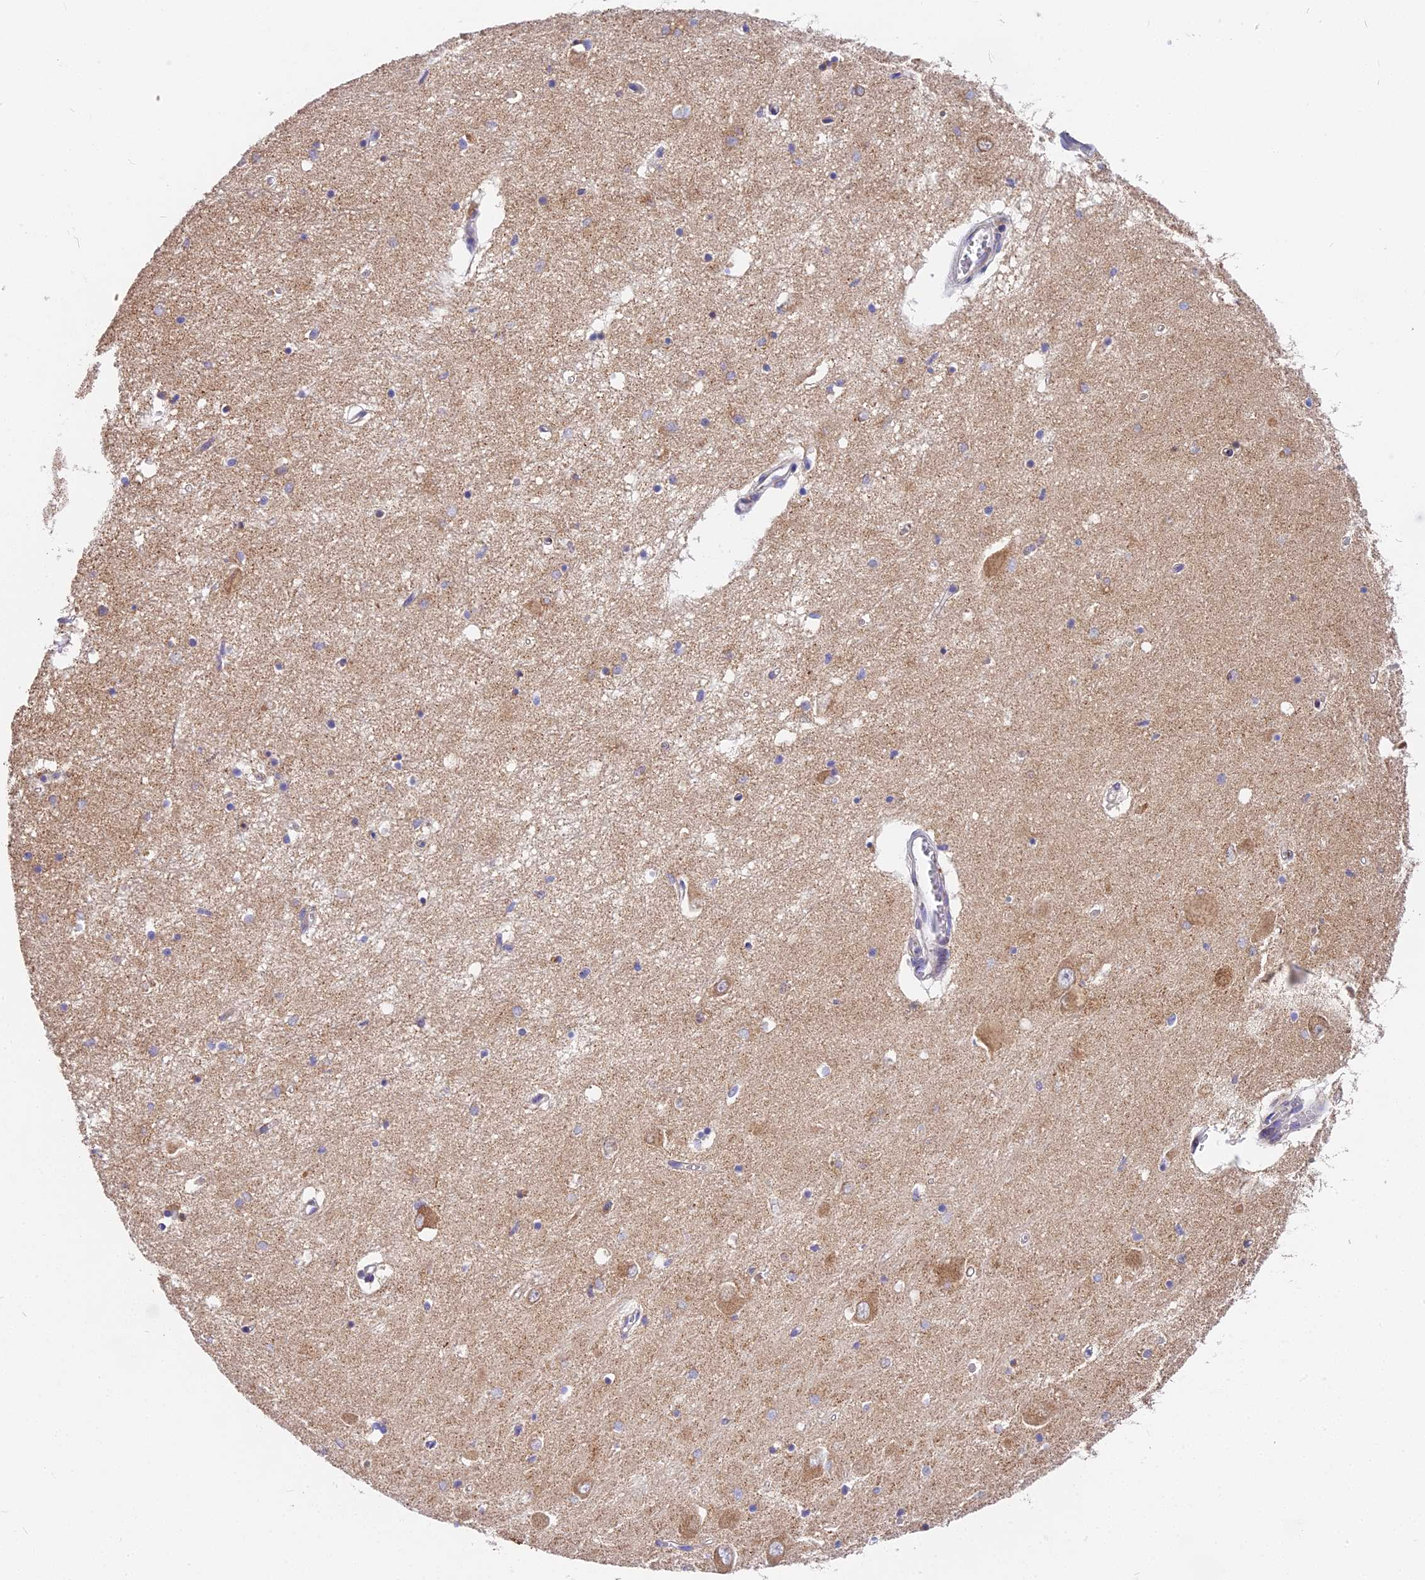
{"staining": {"intensity": "weak", "quantity": "<25%", "location": "cytoplasmic/membranous"}, "tissue": "hippocampus", "cell_type": "Glial cells", "image_type": "normal", "snomed": [{"axis": "morphology", "description": "Normal tissue, NOS"}, {"axis": "topography", "description": "Hippocampus"}], "caption": "The immunohistochemistry (IHC) image has no significant positivity in glial cells of hippocampus.", "gene": "MRAS", "patient": {"sex": "male", "age": 70}}